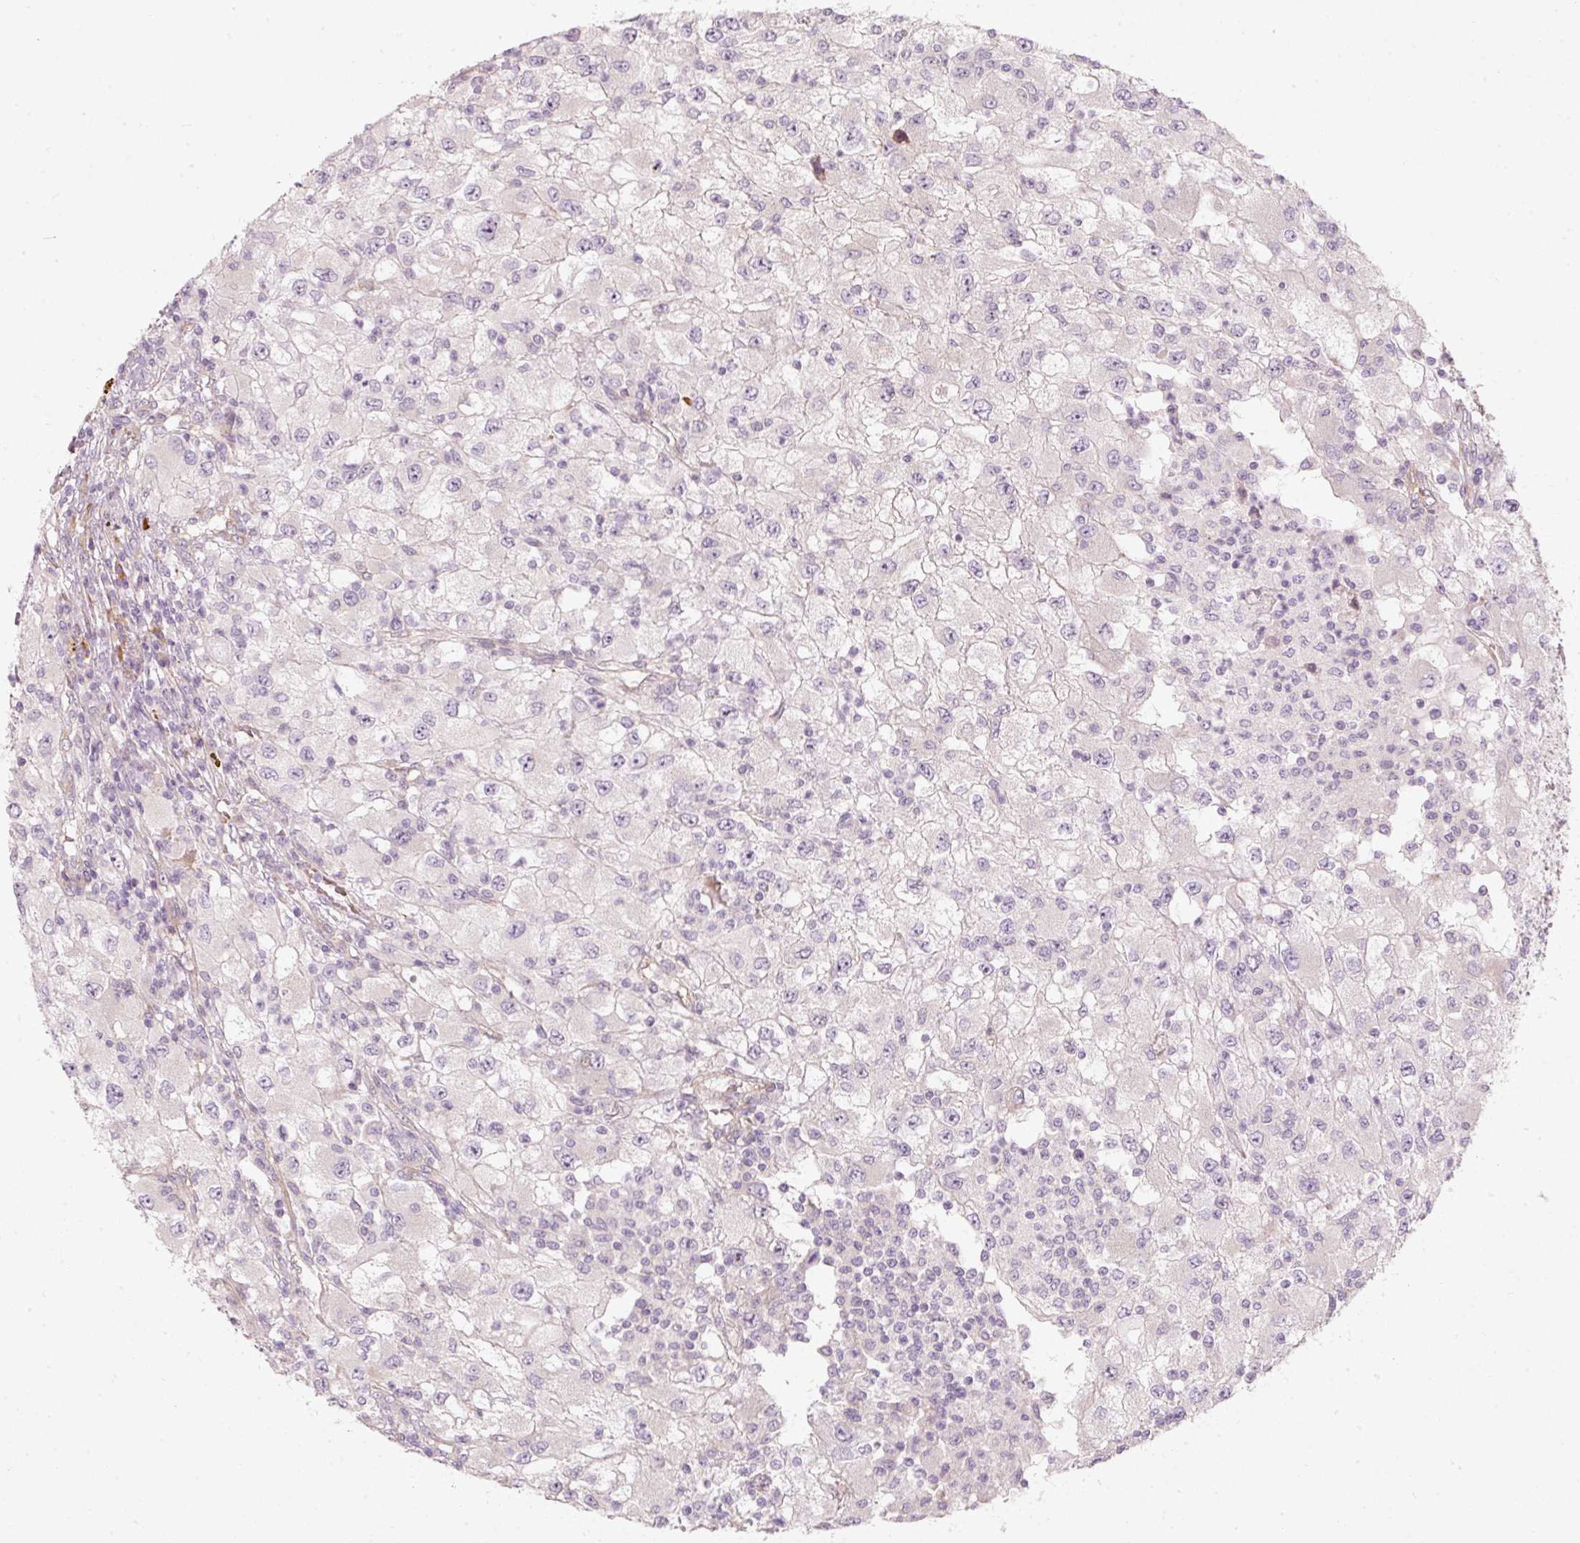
{"staining": {"intensity": "negative", "quantity": "none", "location": "none"}, "tissue": "renal cancer", "cell_type": "Tumor cells", "image_type": "cancer", "snomed": [{"axis": "morphology", "description": "Adenocarcinoma, NOS"}, {"axis": "topography", "description": "Kidney"}], "caption": "An image of renal adenocarcinoma stained for a protein demonstrates no brown staining in tumor cells.", "gene": "KCNQ1", "patient": {"sex": "female", "age": 67}}